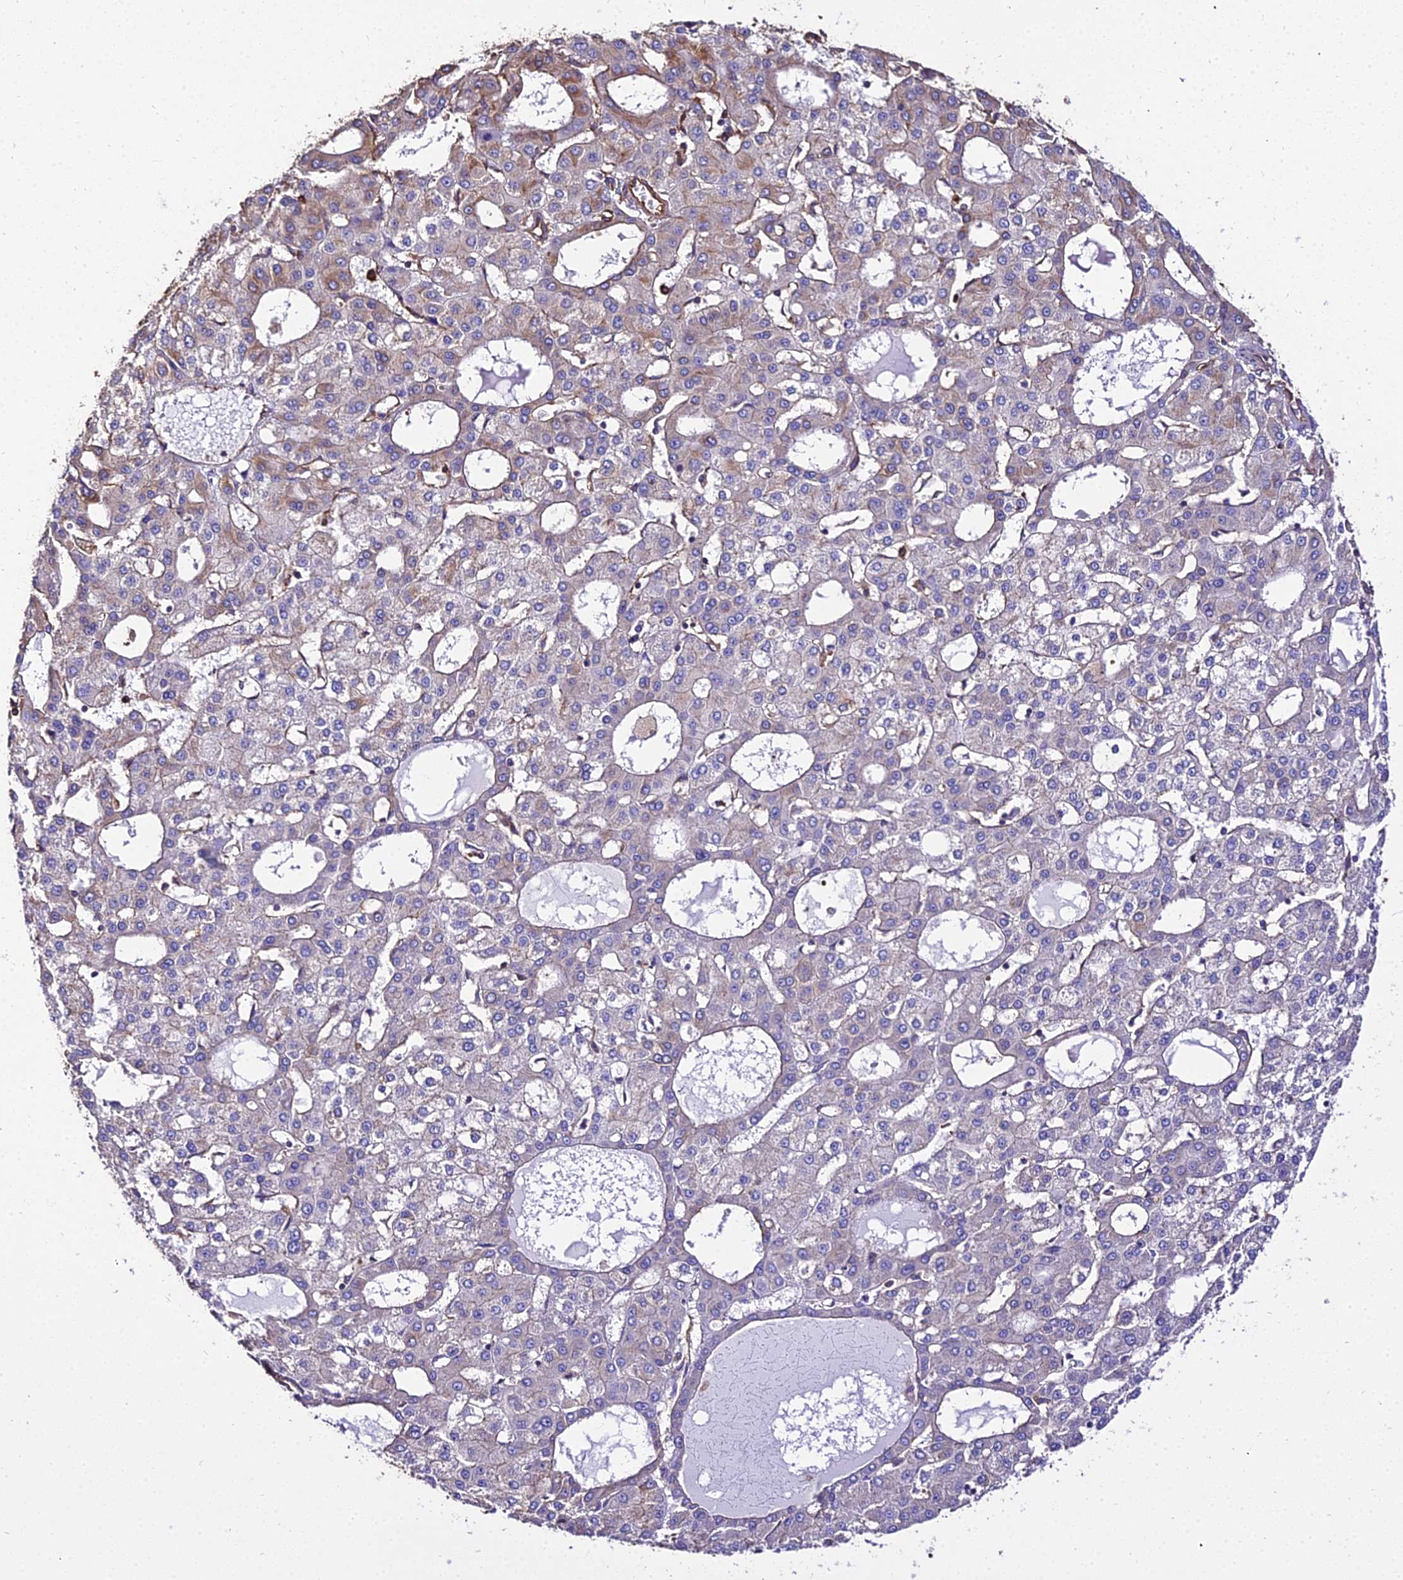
{"staining": {"intensity": "weak", "quantity": "<25%", "location": "cytoplasmic/membranous"}, "tissue": "liver cancer", "cell_type": "Tumor cells", "image_type": "cancer", "snomed": [{"axis": "morphology", "description": "Carcinoma, Hepatocellular, NOS"}, {"axis": "topography", "description": "Liver"}], "caption": "There is no significant expression in tumor cells of hepatocellular carcinoma (liver).", "gene": "TUBA3D", "patient": {"sex": "male", "age": 47}}